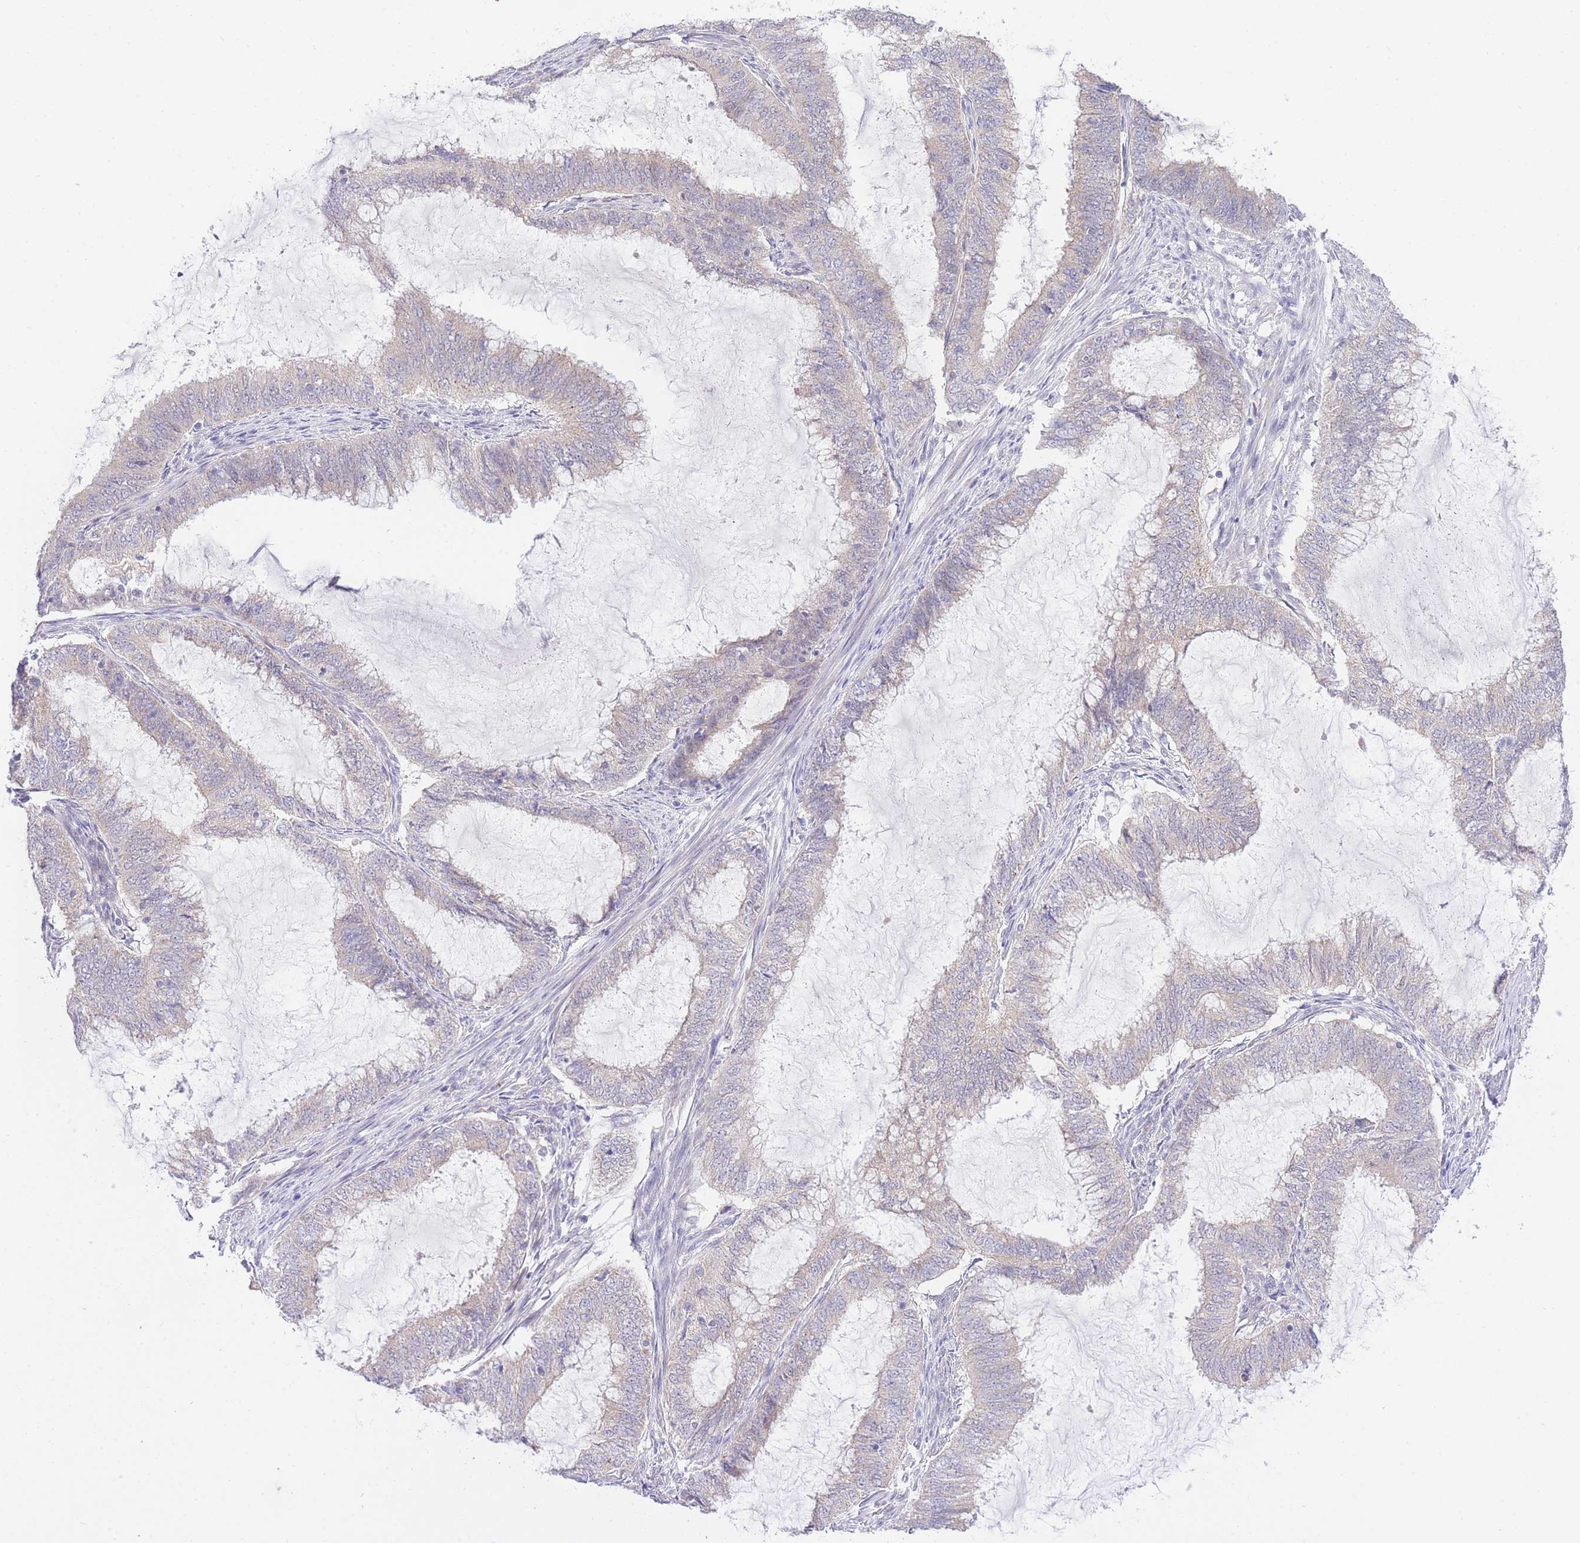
{"staining": {"intensity": "negative", "quantity": "none", "location": "none"}, "tissue": "endometrial cancer", "cell_type": "Tumor cells", "image_type": "cancer", "snomed": [{"axis": "morphology", "description": "Adenocarcinoma, NOS"}, {"axis": "topography", "description": "Endometrium"}], "caption": "This is a histopathology image of IHC staining of endometrial cancer (adenocarcinoma), which shows no expression in tumor cells.", "gene": "UBXN7", "patient": {"sex": "female", "age": 51}}